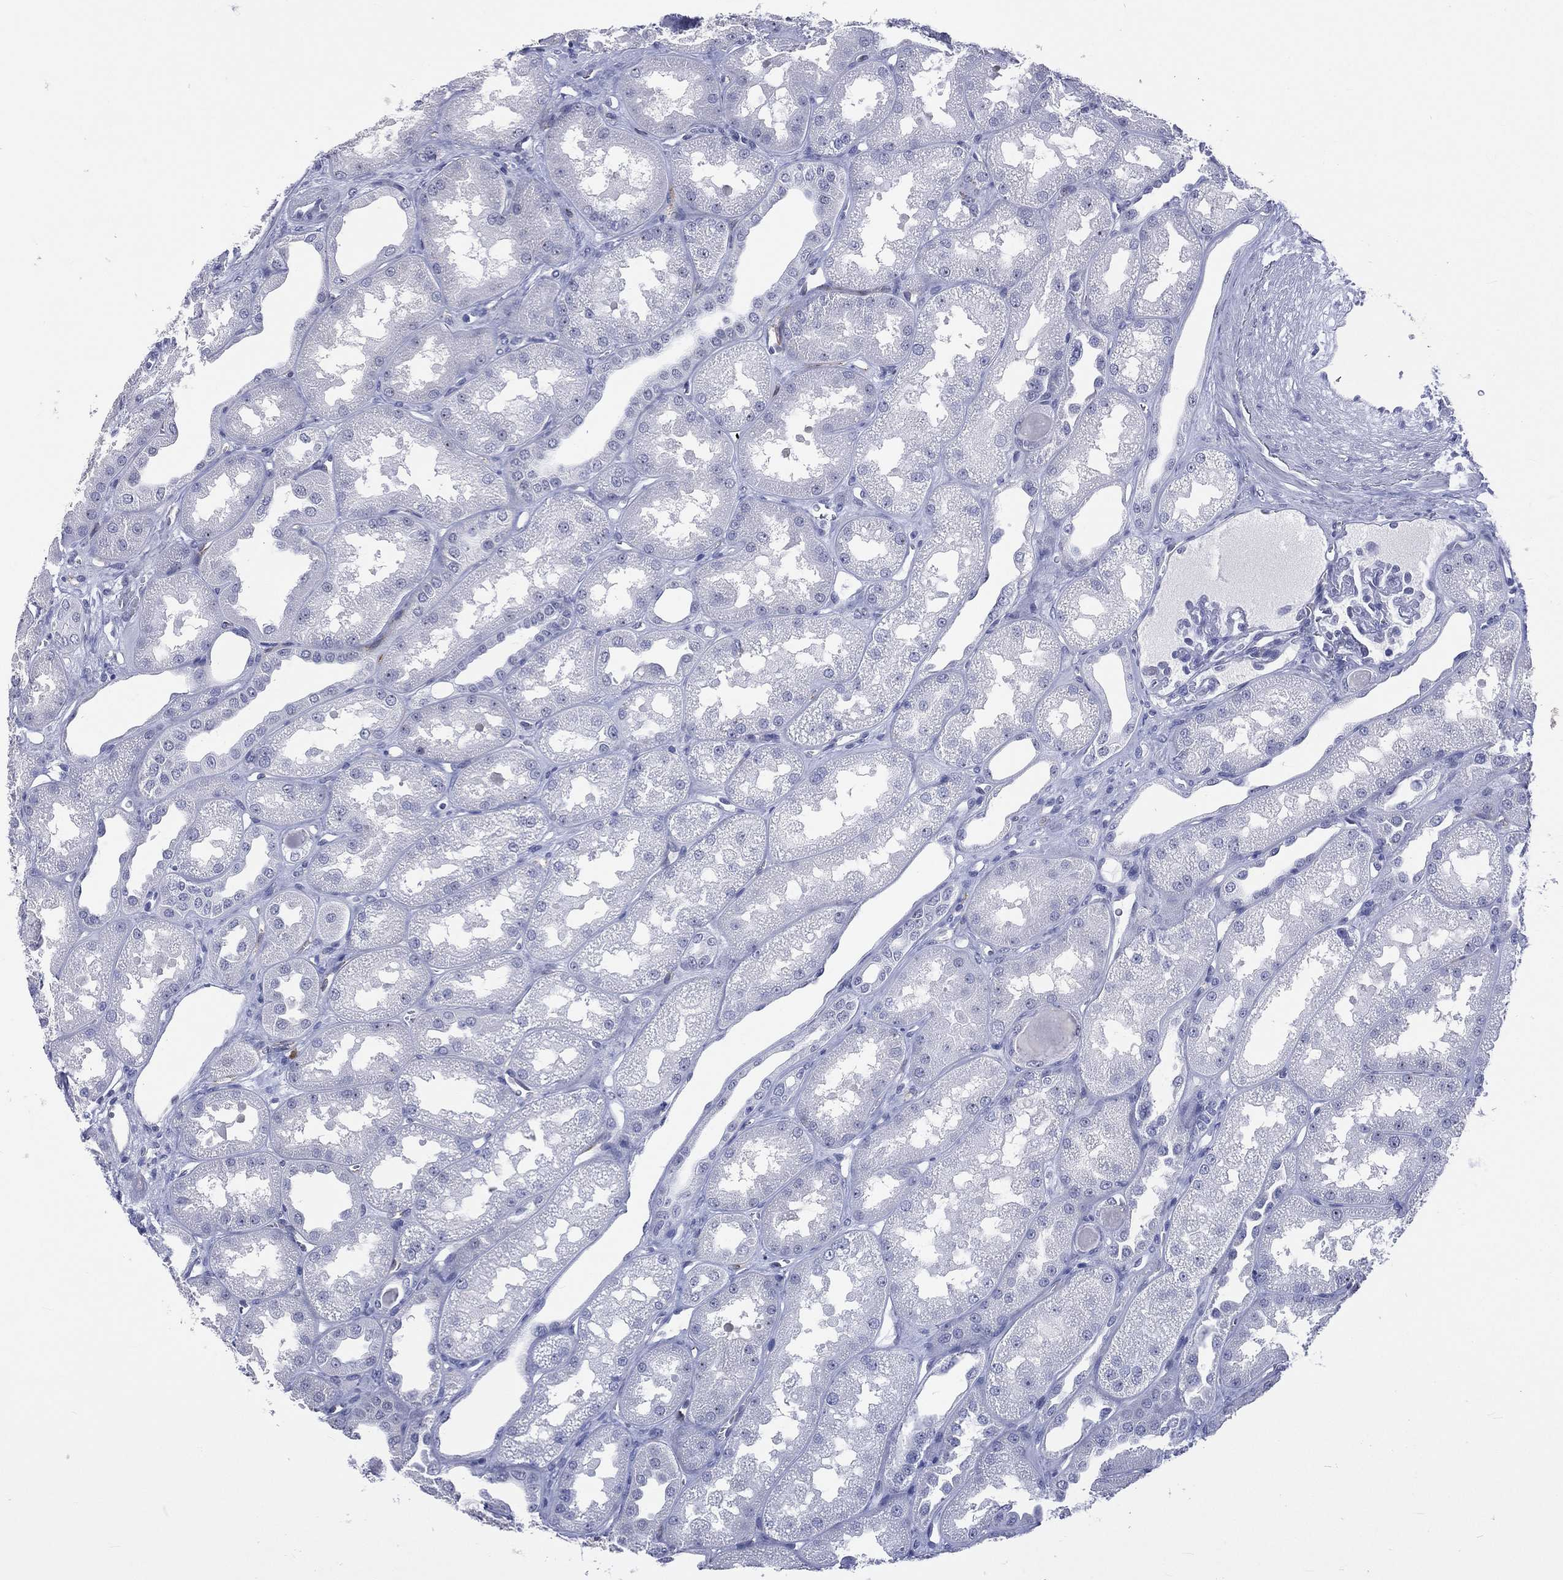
{"staining": {"intensity": "negative", "quantity": "none", "location": "none"}, "tissue": "kidney", "cell_type": "Cells in glomeruli", "image_type": "normal", "snomed": [{"axis": "morphology", "description": "Normal tissue, NOS"}, {"axis": "topography", "description": "Kidney"}], "caption": "Immunohistochemical staining of unremarkable kidney shows no significant positivity in cells in glomeruli.", "gene": "SSX1", "patient": {"sex": "male", "age": 61}}